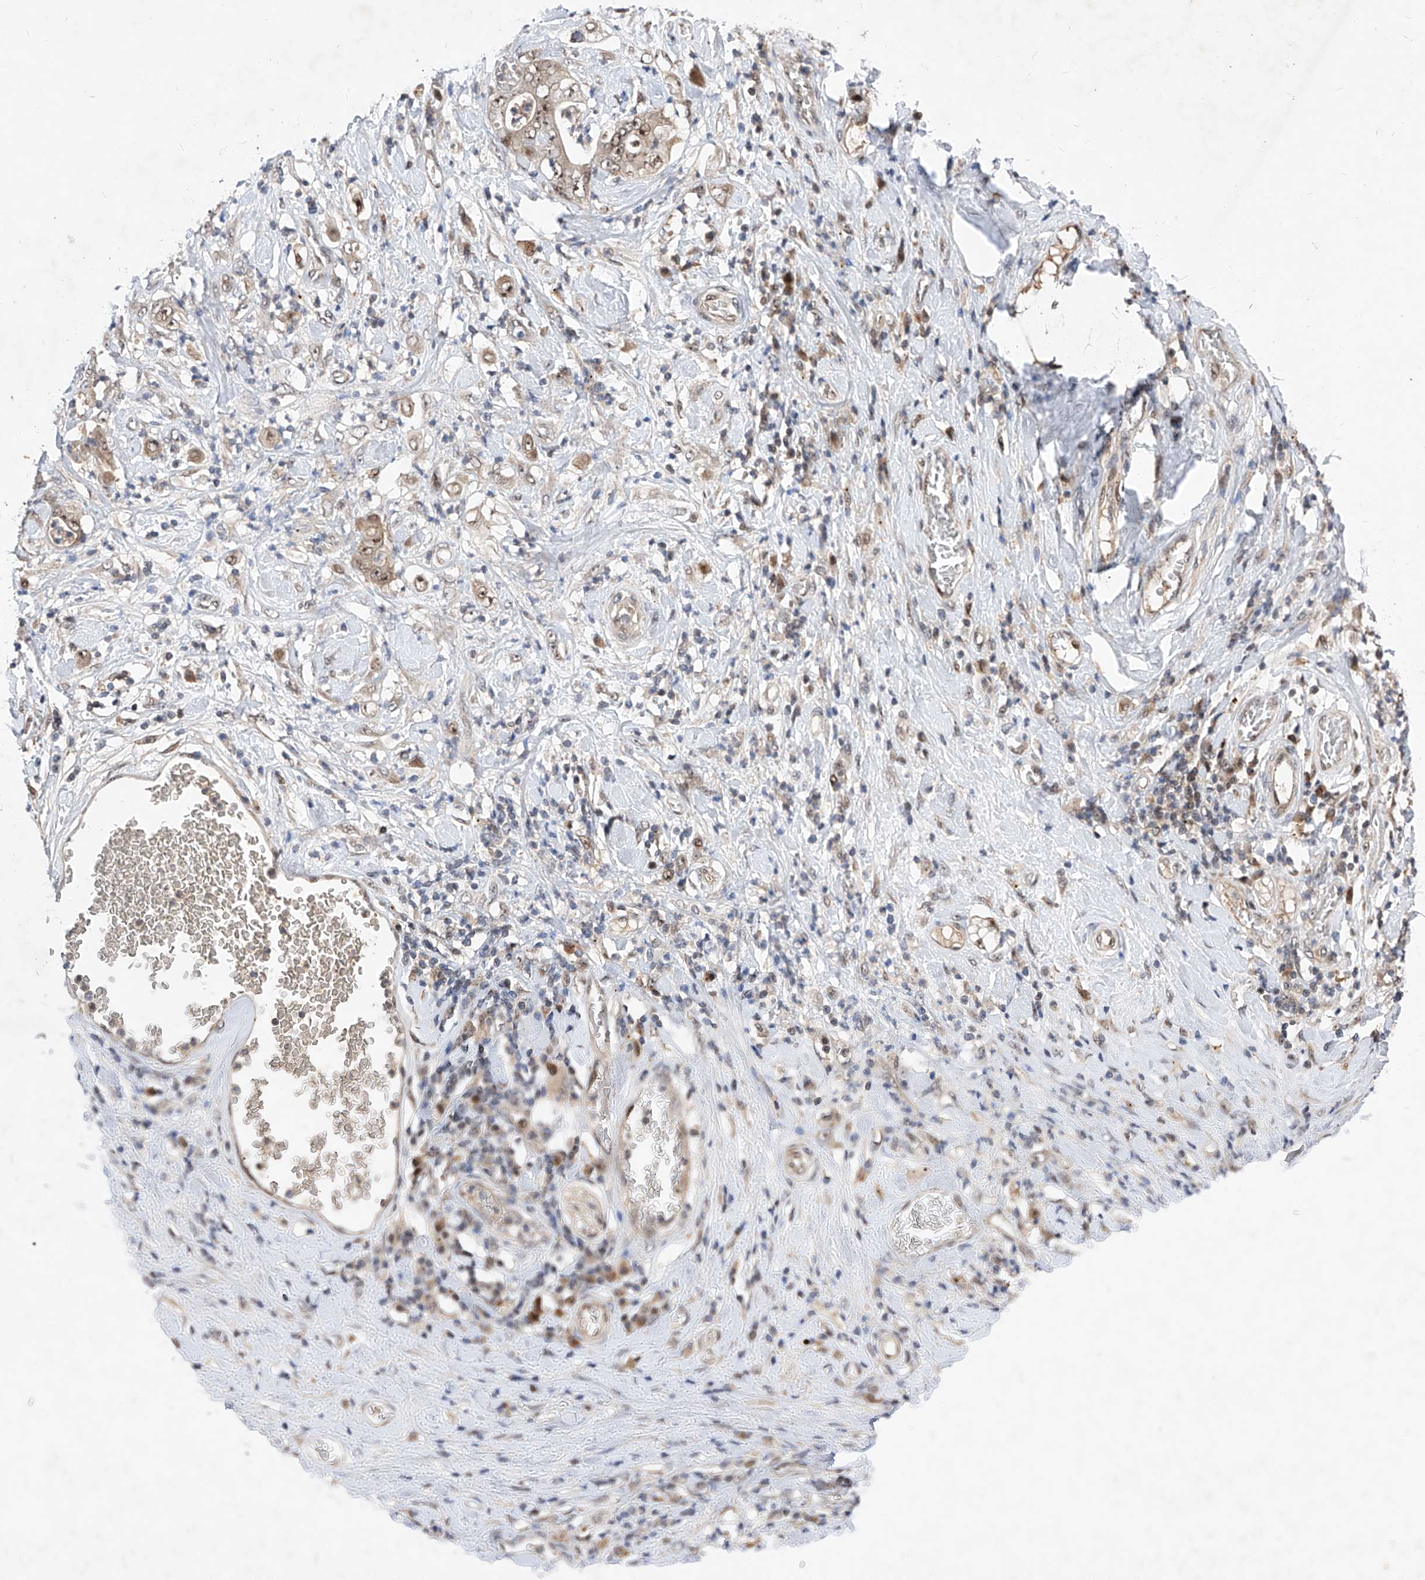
{"staining": {"intensity": "weak", "quantity": ">75%", "location": "cytoplasmic/membranous,nuclear"}, "tissue": "stomach cancer", "cell_type": "Tumor cells", "image_type": "cancer", "snomed": [{"axis": "morphology", "description": "Adenocarcinoma, NOS"}, {"axis": "topography", "description": "Stomach"}], "caption": "Stomach cancer tissue displays weak cytoplasmic/membranous and nuclear staining in approximately >75% of tumor cells, visualized by immunohistochemistry.", "gene": "LGR4", "patient": {"sex": "female", "age": 73}}